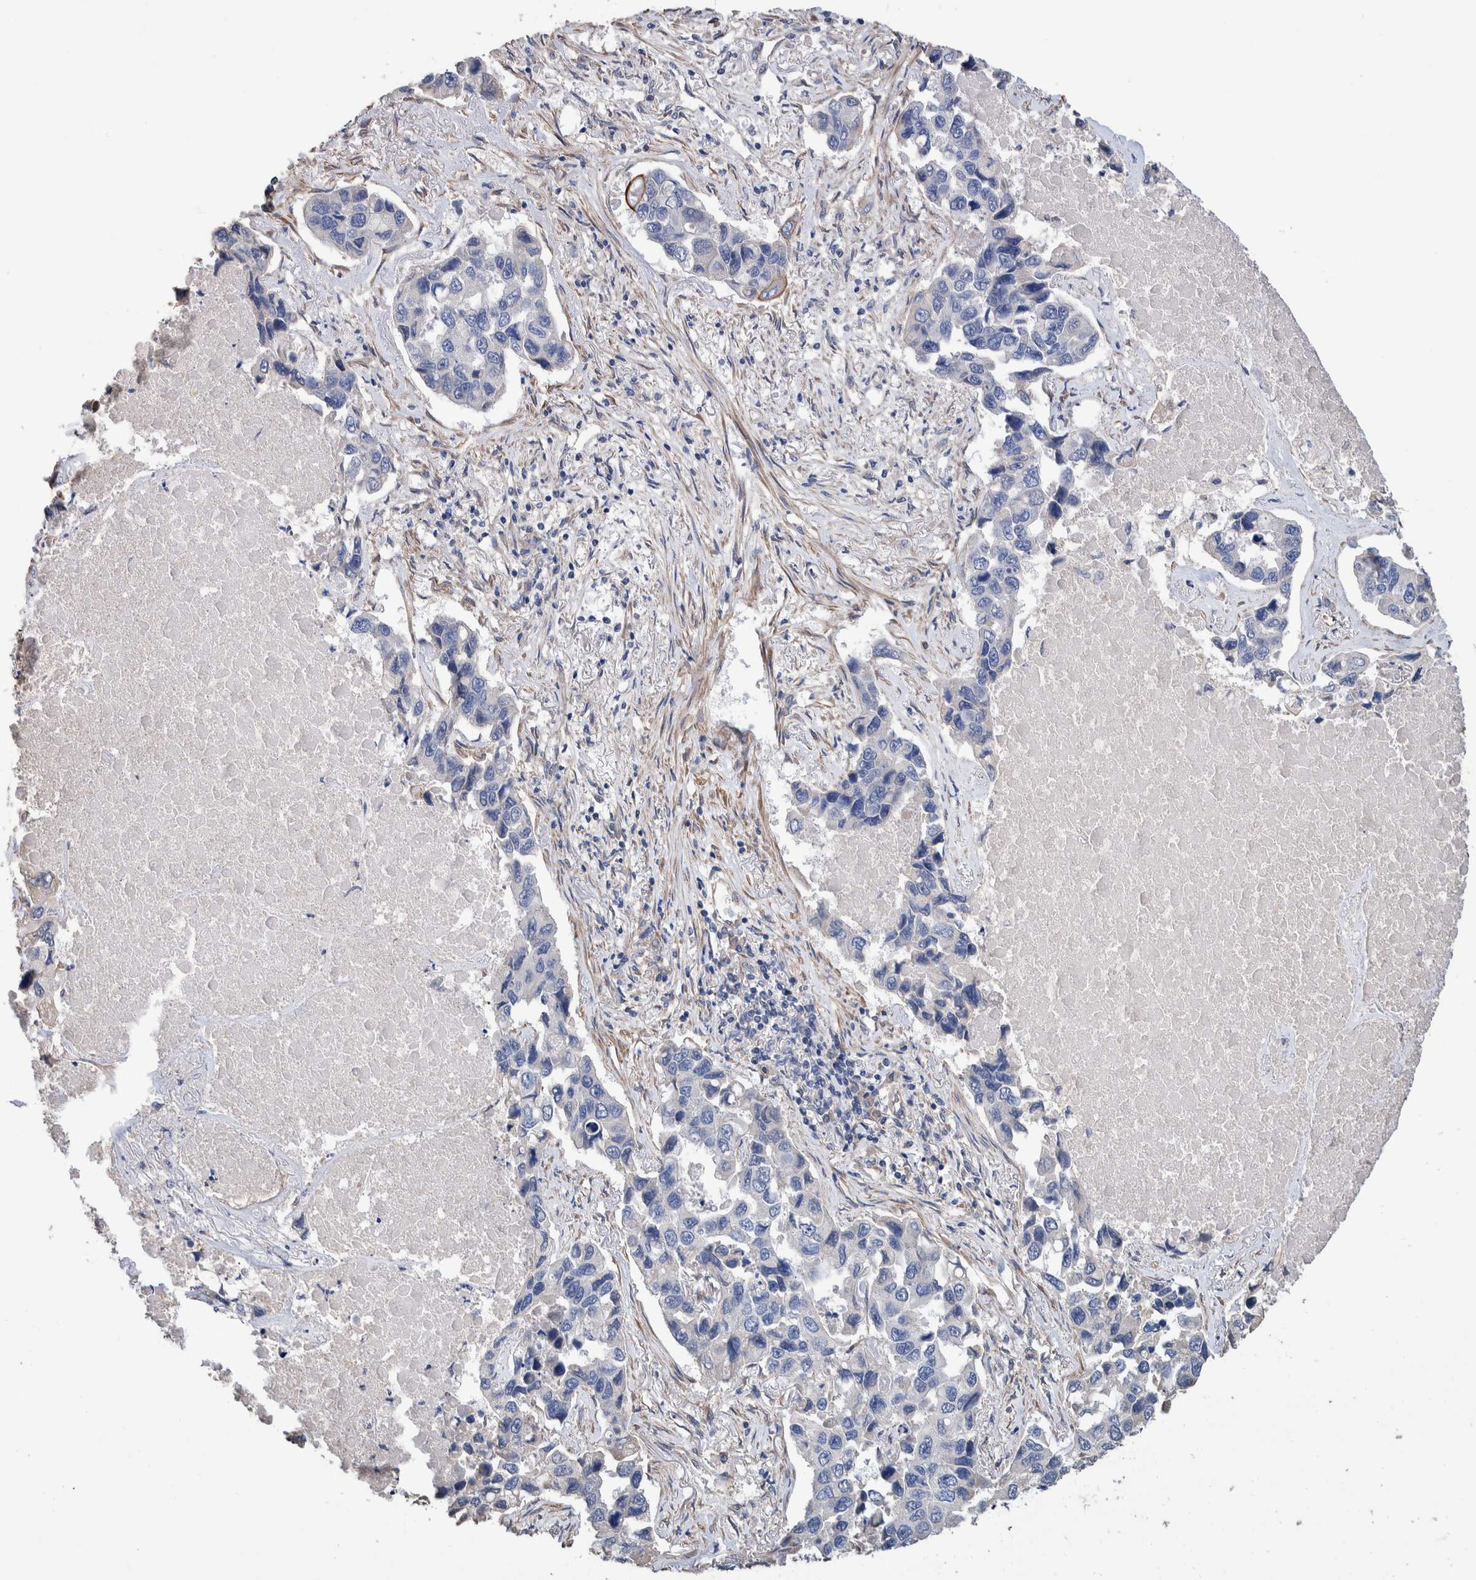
{"staining": {"intensity": "negative", "quantity": "none", "location": "none"}, "tissue": "lung cancer", "cell_type": "Tumor cells", "image_type": "cancer", "snomed": [{"axis": "morphology", "description": "Adenocarcinoma, NOS"}, {"axis": "topography", "description": "Lung"}], "caption": "The immunohistochemistry (IHC) micrograph has no significant staining in tumor cells of lung cancer tissue.", "gene": "SLC45A4", "patient": {"sex": "male", "age": 64}}